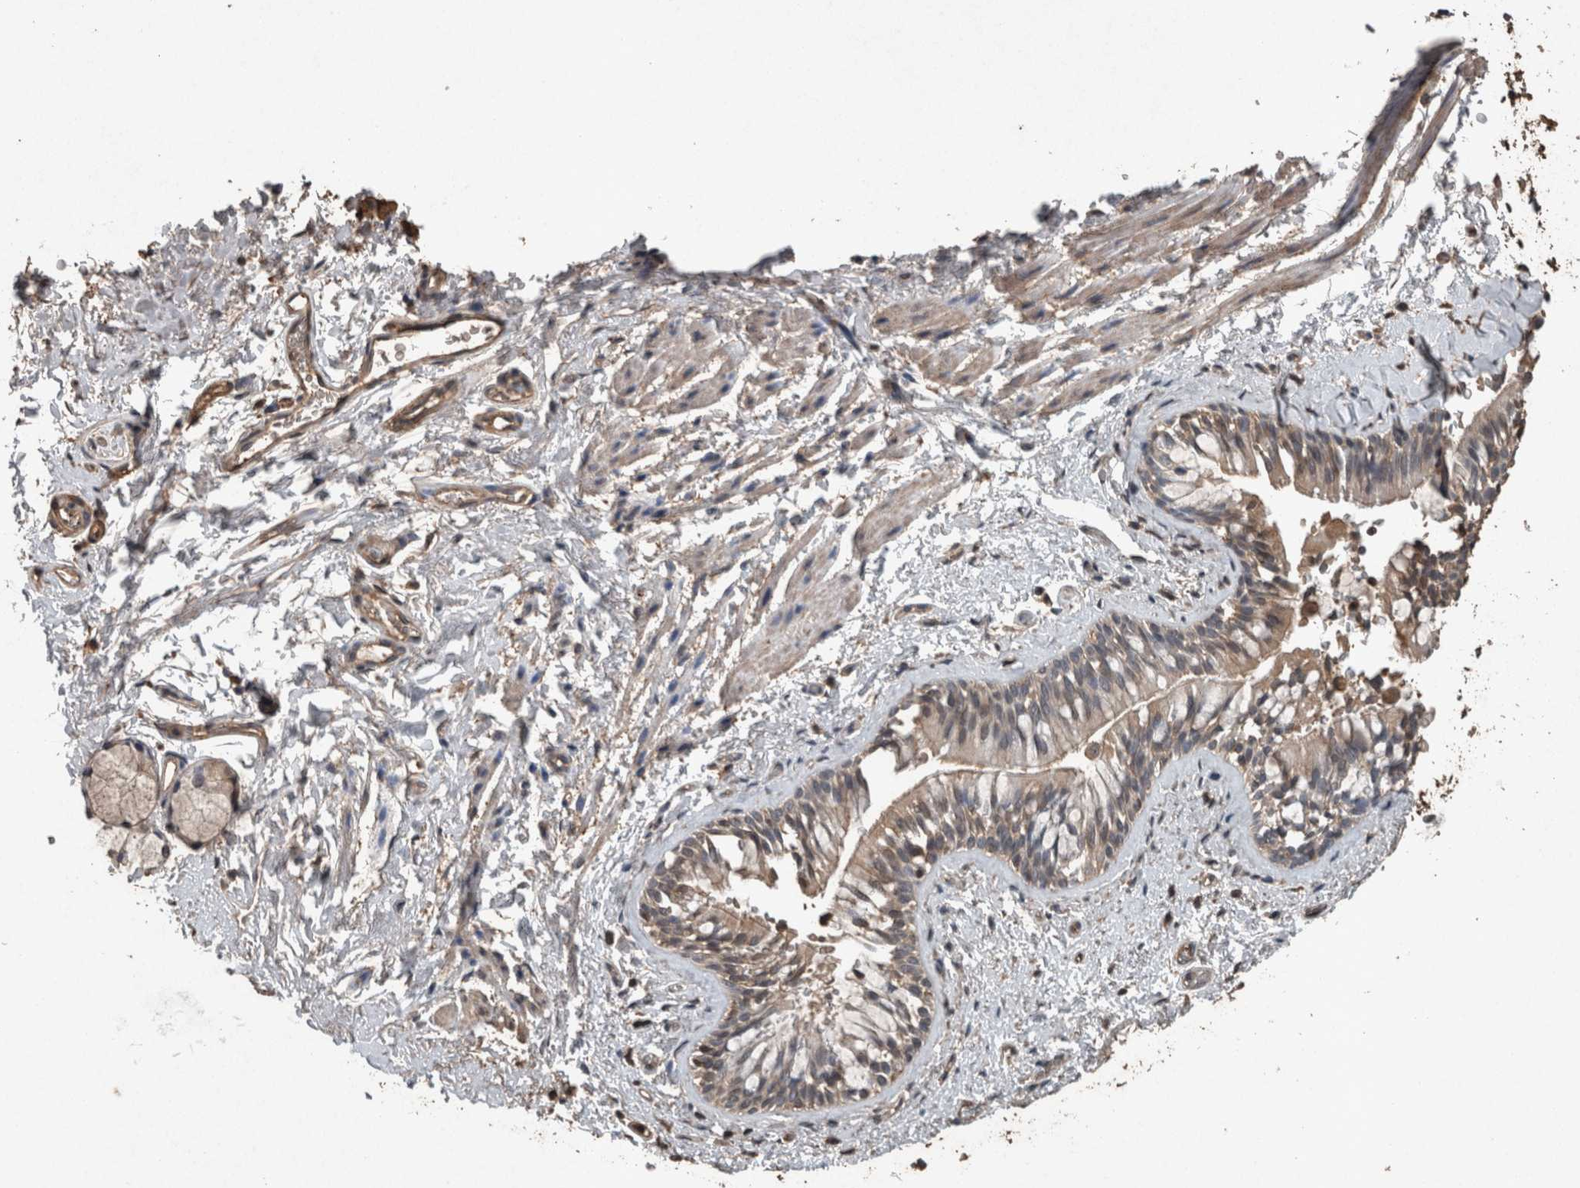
{"staining": {"intensity": "moderate", "quantity": ">75%", "location": "cytoplasmic/membranous"}, "tissue": "bronchus", "cell_type": "Respiratory epithelial cells", "image_type": "normal", "snomed": [{"axis": "morphology", "description": "Normal tissue, NOS"}, {"axis": "morphology", "description": "Inflammation, NOS"}, {"axis": "topography", "description": "Cartilage tissue"}, {"axis": "topography", "description": "Bronchus"}, {"axis": "topography", "description": "Lung"}], "caption": "Immunohistochemistry (DAB (3,3'-diaminobenzidine)) staining of benign human bronchus displays moderate cytoplasmic/membranous protein staining in approximately >75% of respiratory epithelial cells.", "gene": "FGFRL1", "patient": {"sex": "female", "age": 64}}